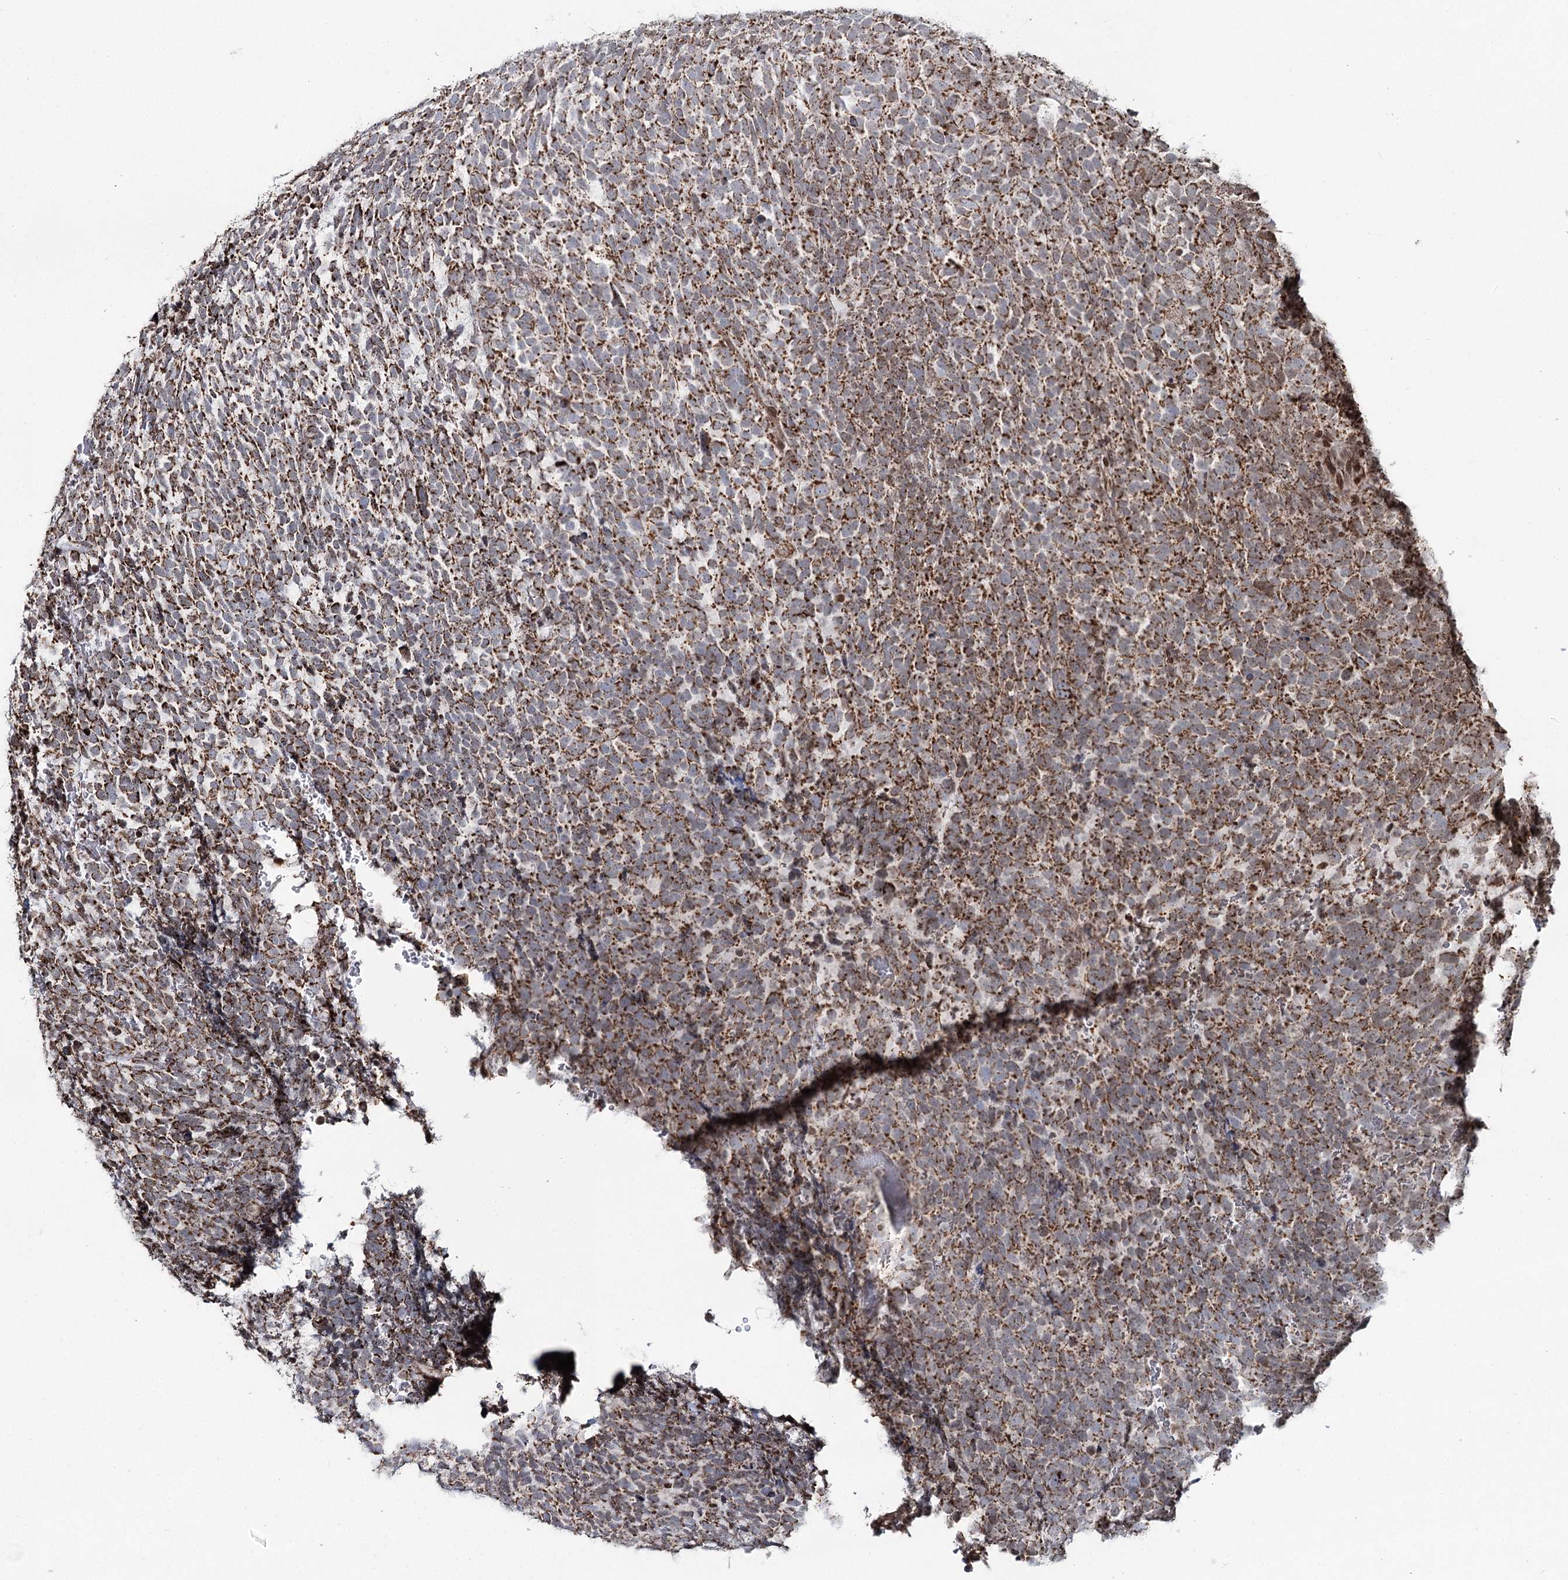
{"staining": {"intensity": "moderate", "quantity": ">75%", "location": "cytoplasmic/membranous"}, "tissue": "urothelial cancer", "cell_type": "Tumor cells", "image_type": "cancer", "snomed": [{"axis": "morphology", "description": "Urothelial carcinoma, High grade"}, {"axis": "topography", "description": "Urinary bladder"}], "caption": "A medium amount of moderate cytoplasmic/membranous expression is appreciated in approximately >75% of tumor cells in urothelial cancer tissue.", "gene": "PDHX", "patient": {"sex": "female", "age": 82}}